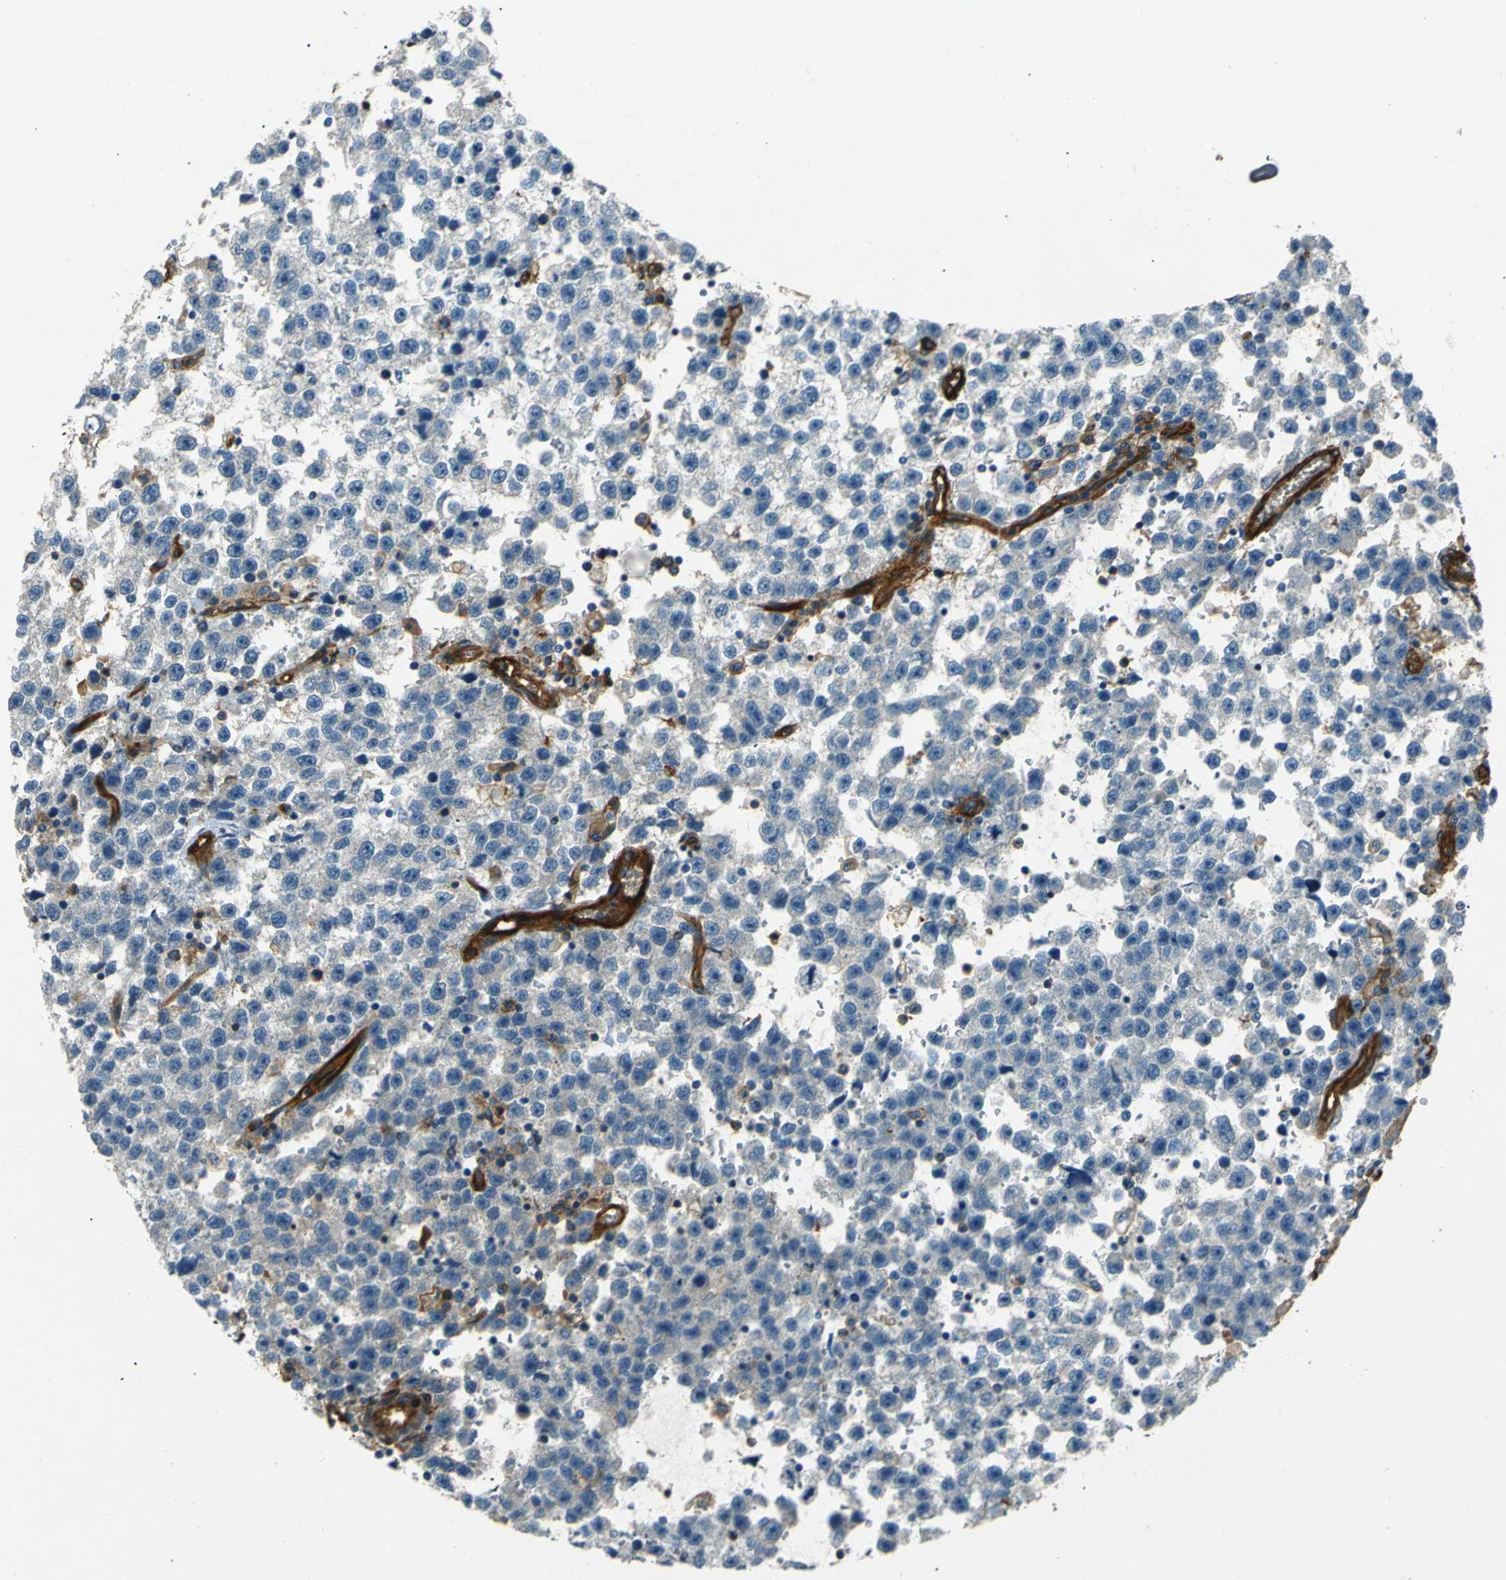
{"staining": {"intensity": "negative", "quantity": "none", "location": "none"}, "tissue": "testis cancer", "cell_type": "Tumor cells", "image_type": "cancer", "snomed": [{"axis": "morphology", "description": "Seminoma, NOS"}, {"axis": "topography", "description": "Testis"}], "caption": "Tumor cells show no significant staining in testis cancer.", "gene": "ENTPD1", "patient": {"sex": "male", "age": 33}}